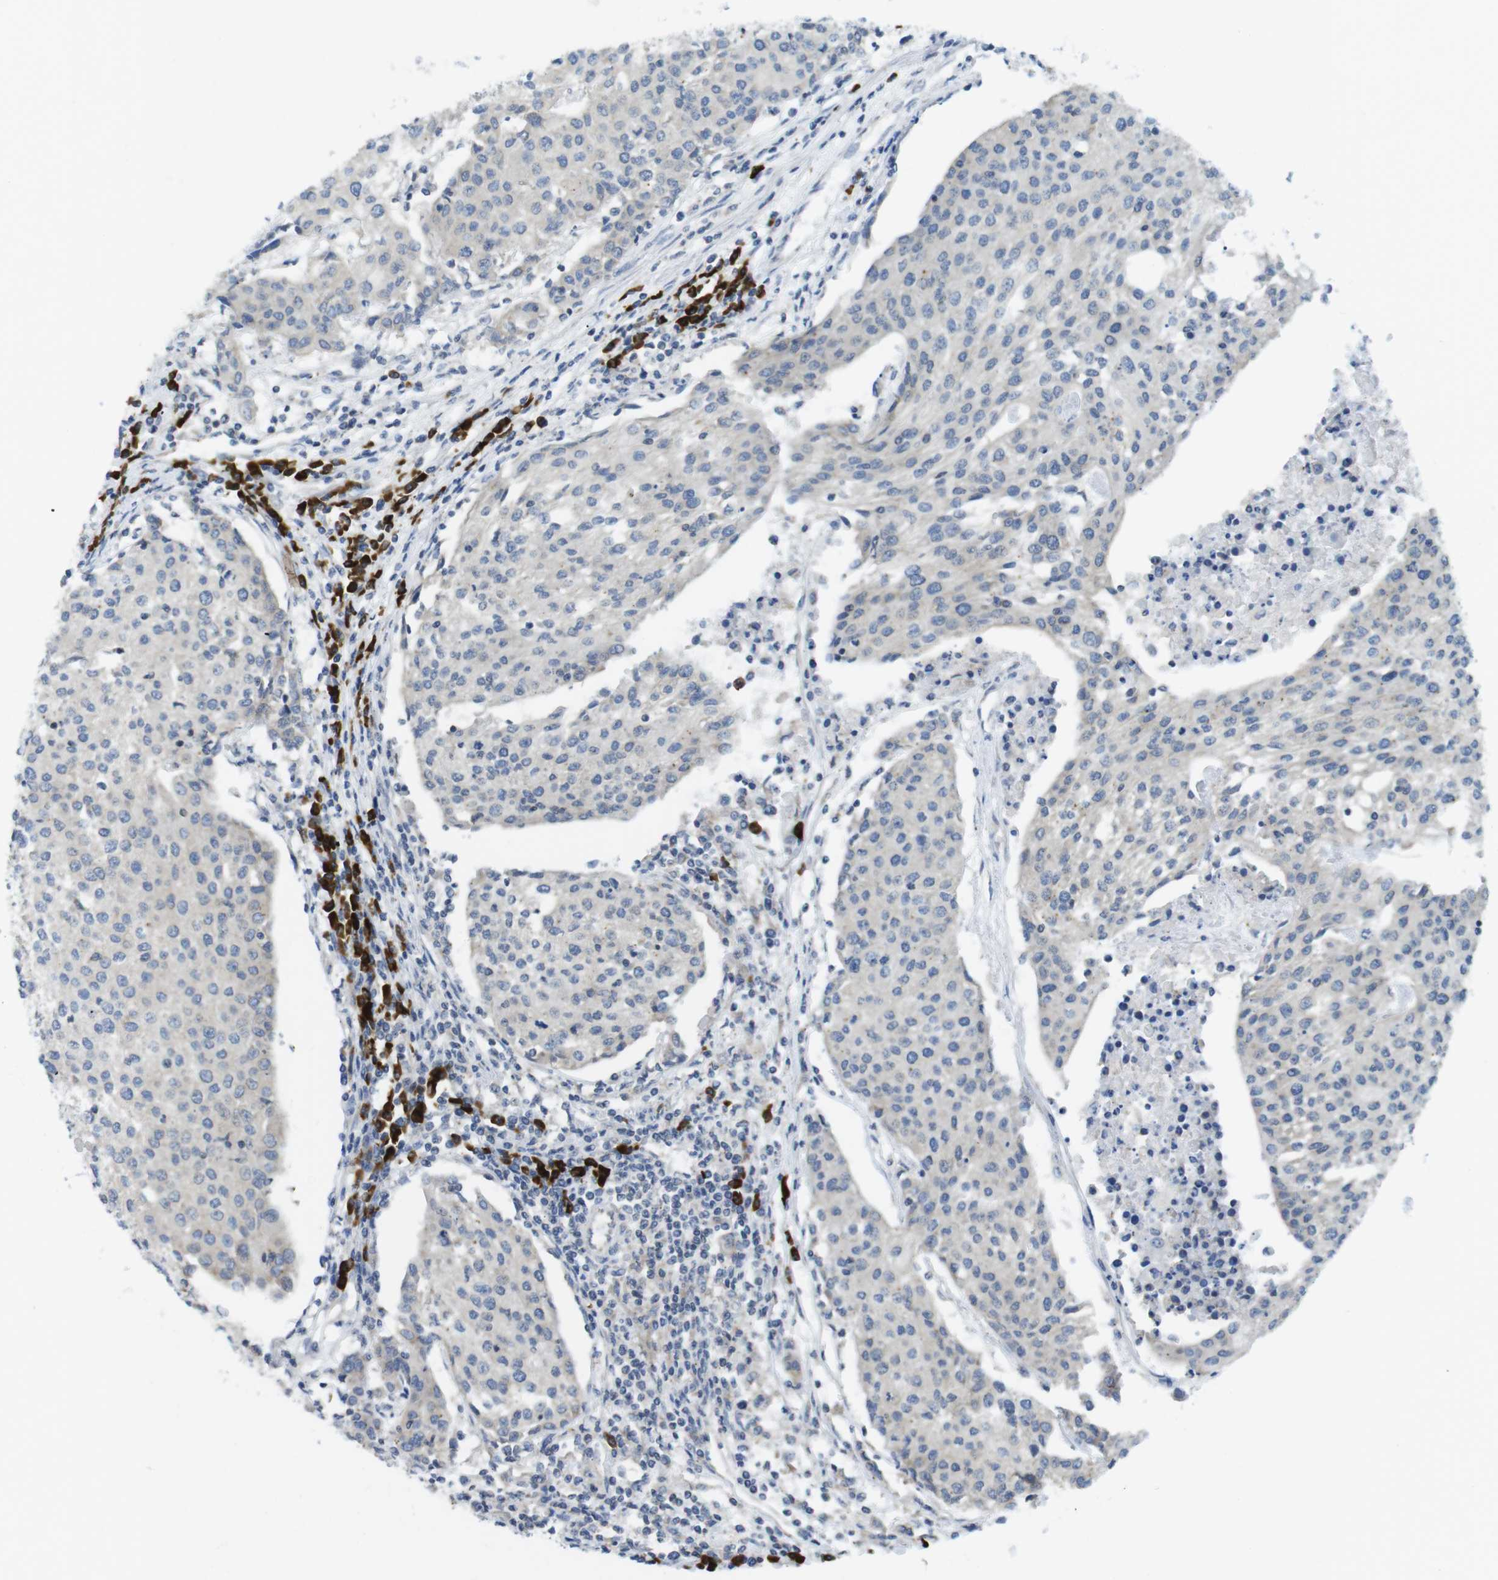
{"staining": {"intensity": "negative", "quantity": "none", "location": "none"}, "tissue": "urothelial cancer", "cell_type": "Tumor cells", "image_type": "cancer", "snomed": [{"axis": "morphology", "description": "Urothelial carcinoma, High grade"}, {"axis": "topography", "description": "Urinary bladder"}], "caption": "Tumor cells show no significant protein expression in urothelial carcinoma (high-grade).", "gene": "CLPTM1L", "patient": {"sex": "female", "age": 85}}